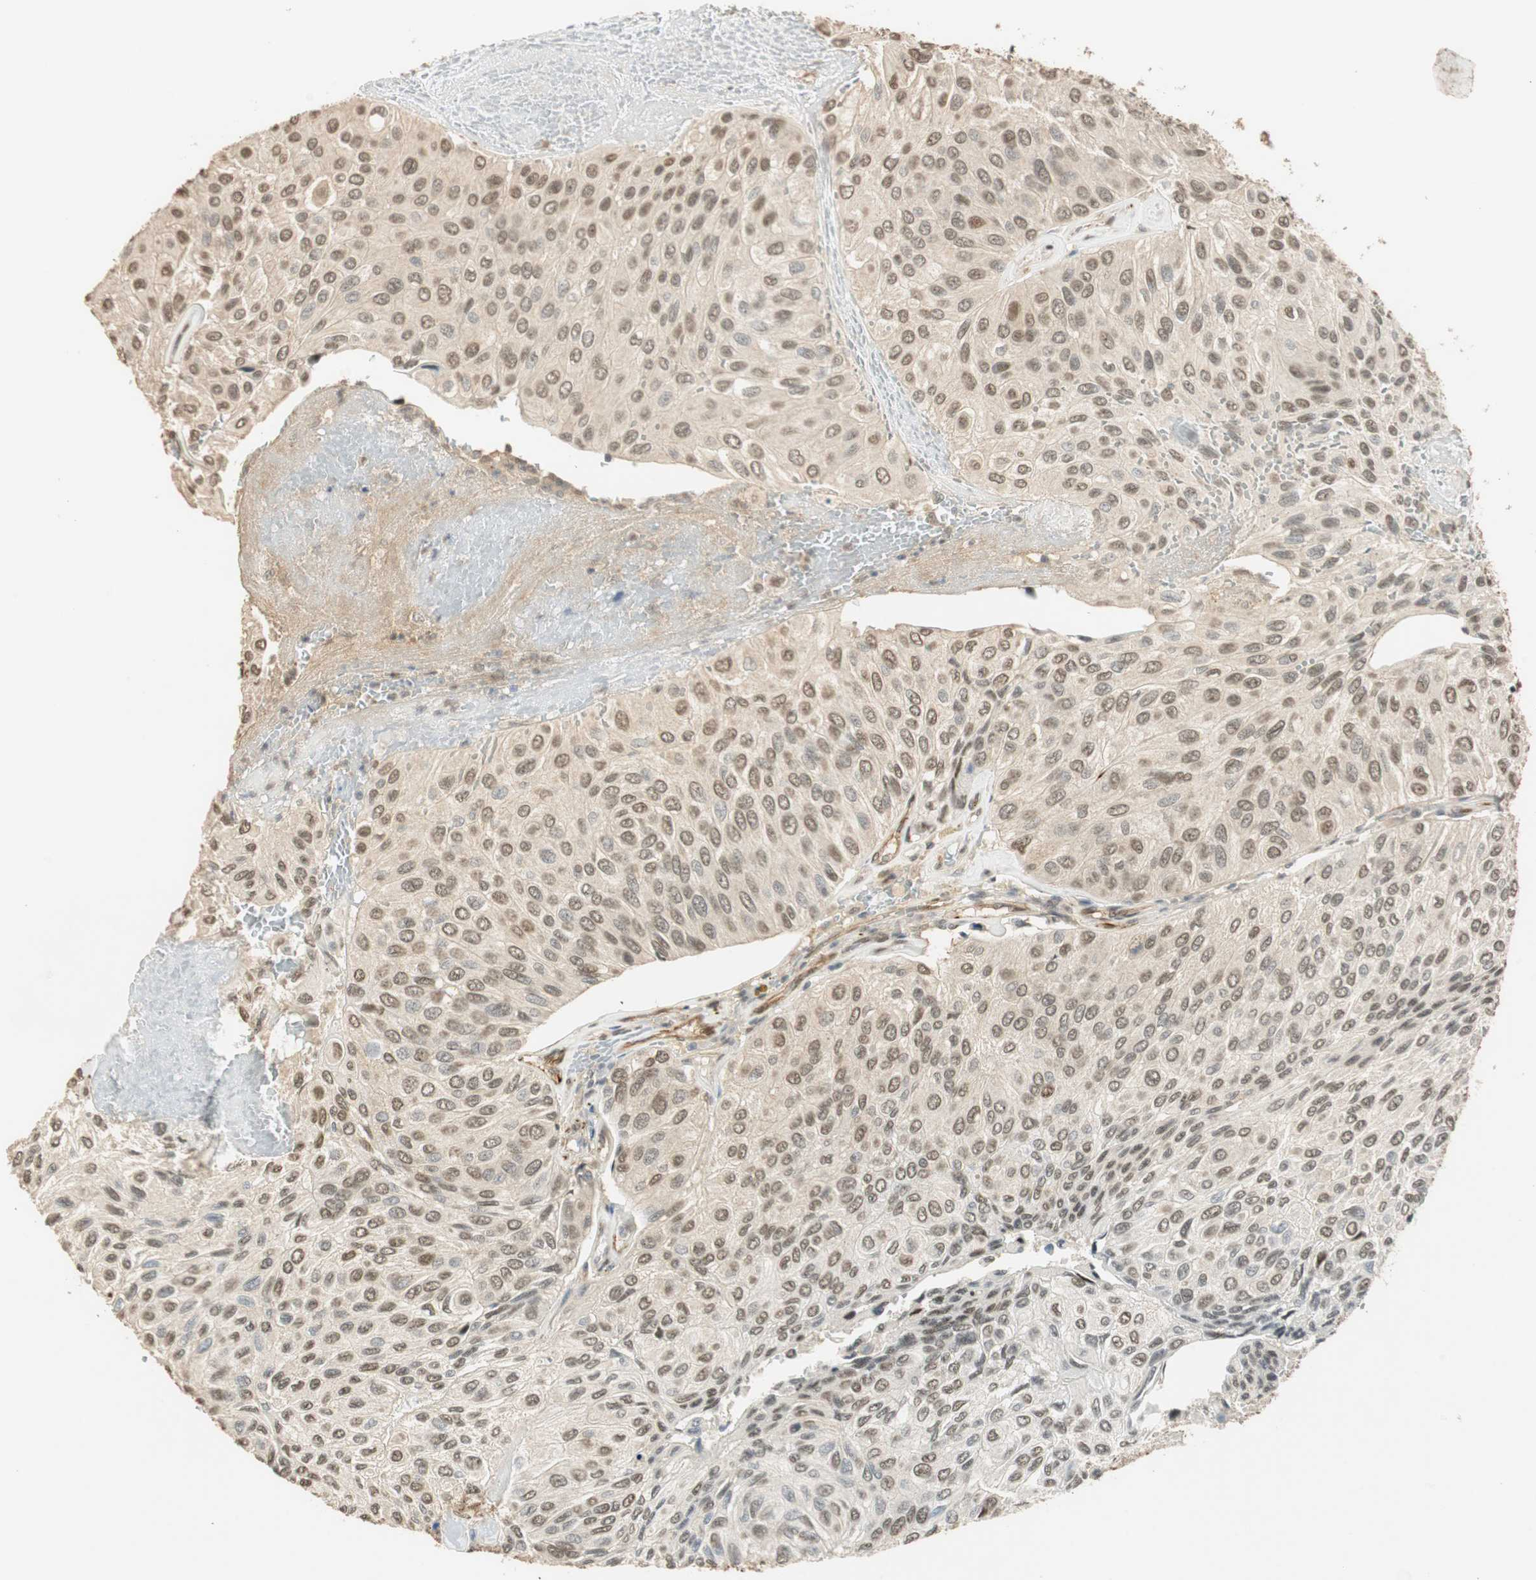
{"staining": {"intensity": "weak", "quantity": "25%-75%", "location": "cytoplasmic/membranous,nuclear"}, "tissue": "urothelial cancer", "cell_type": "Tumor cells", "image_type": "cancer", "snomed": [{"axis": "morphology", "description": "Urothelial carcinoma, High grade"}, {"axis": "topography", "description": "Urinary bladder"}], "caption": "Immunohistochemistry (IHC) of human urothelial carcinoma (high-grade) reveals low levels of weak cytoplasmic/membranous and nuclear positivity in approximately 25%-75% of tumor cells.", "gene": "NES", "patient": {"sex": "male", "age": 66}}